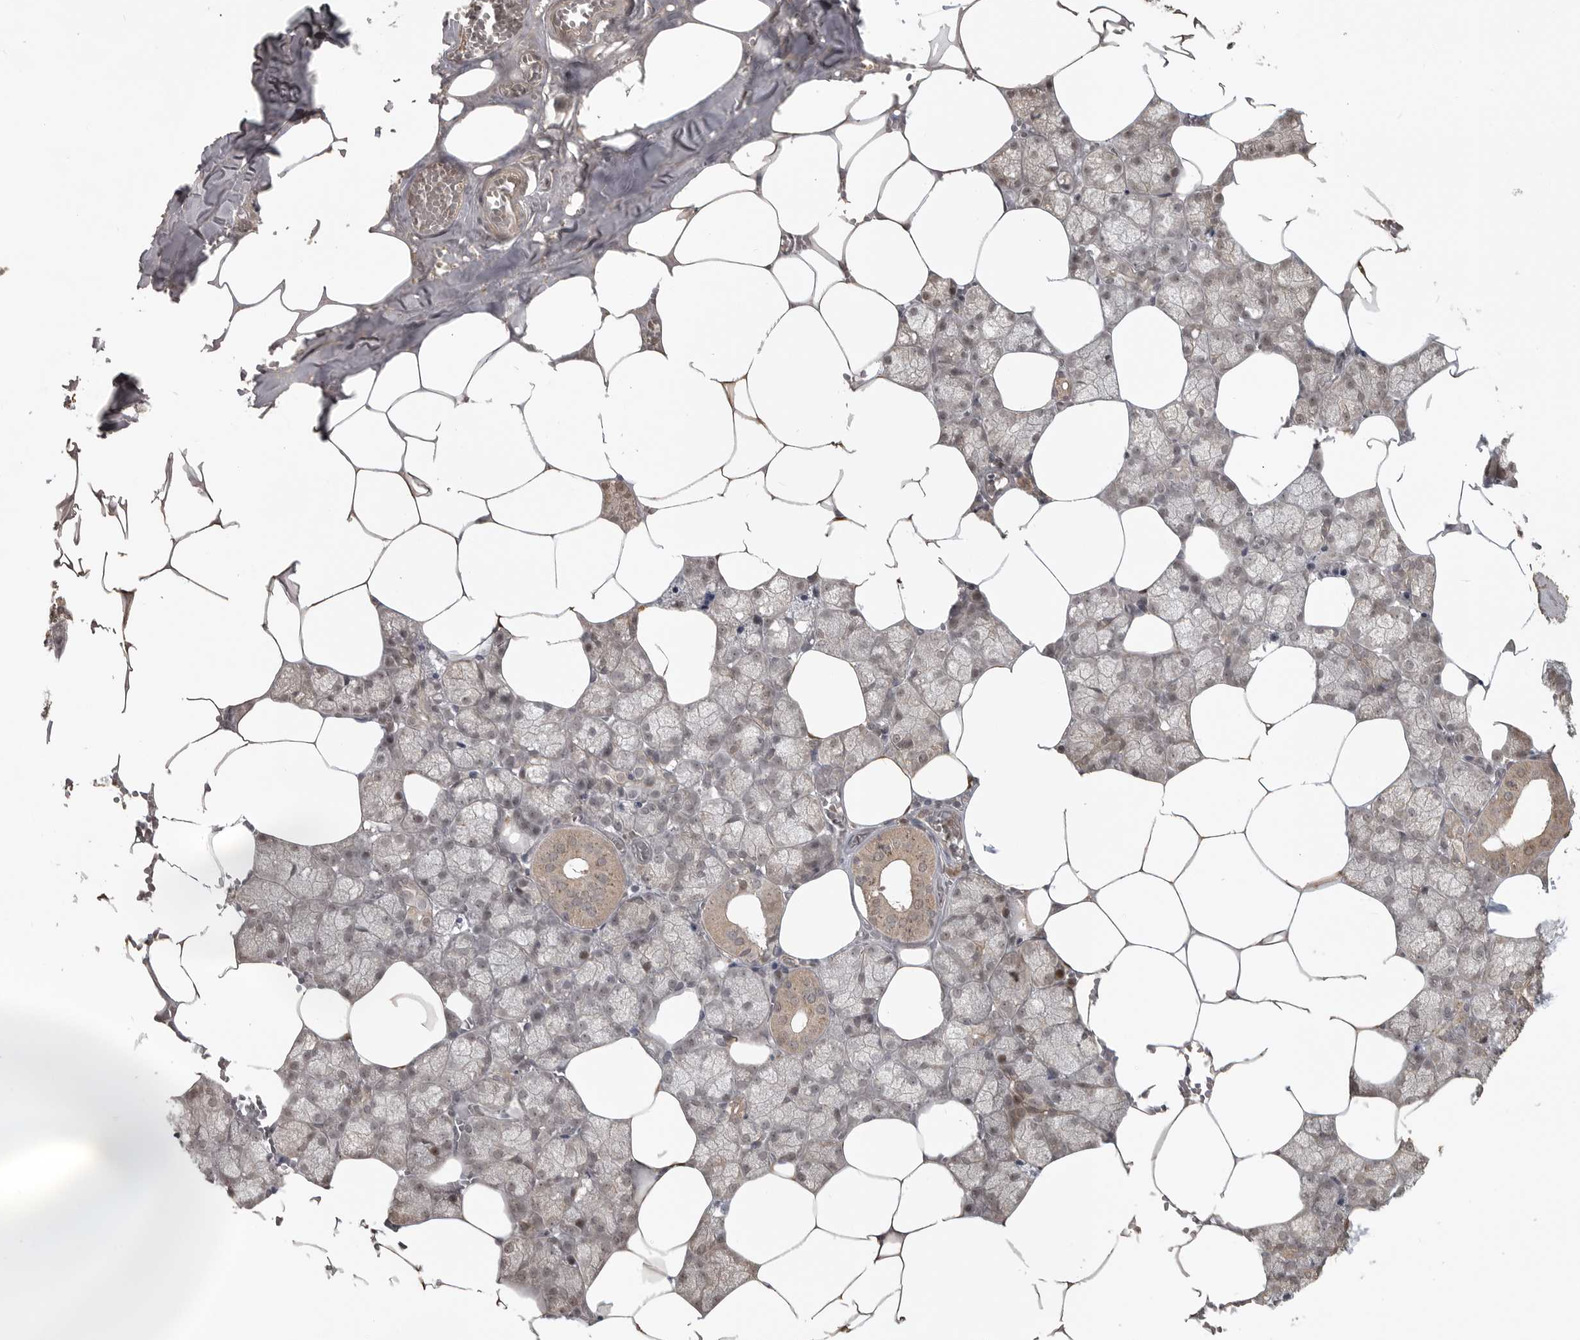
{"staining": {"intensity": "weak", "quantity": "<25%", "location": "cytoplasmic/membranous"}, "tissue": "salivary gland", "cell_type": "Glandular cells", "image_type": "normal", "snomed": [{"axis": "morphology", "description": "Normal tissue, NOS"}, {"axis": "topography", "description": "Salivary gland"}], "caption": "Histopathology image shows no significant protein expression in glandular cells of unremarkable salivary gland. Brightfield microscopy of immunohistochemistry (IHC) stained with DAB (3,3'-diaminobenzidine) (brown) and hematoxylin (blue), captured at high magnification.", "gene": "LLGL1", "patient": {"sex": "male", "age": 62}}